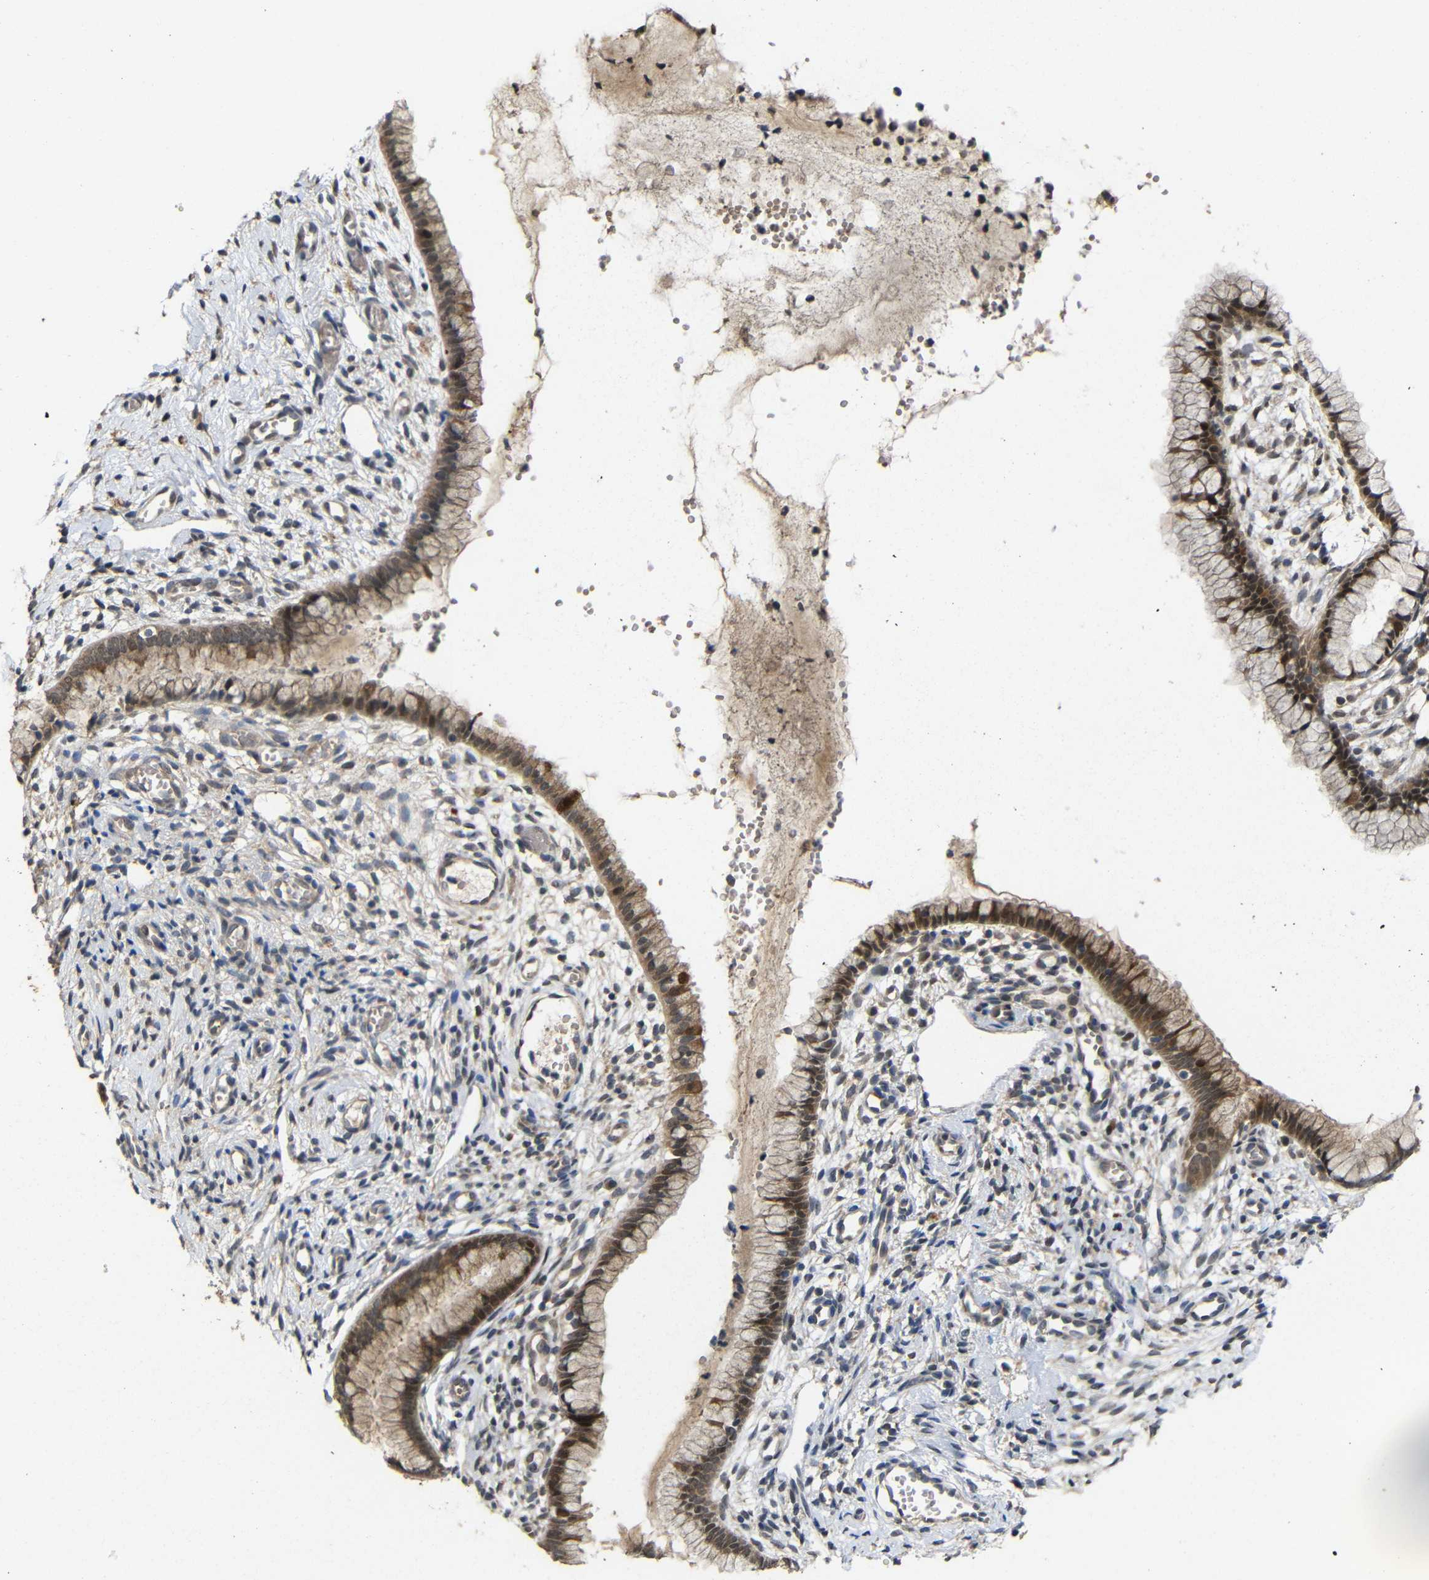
{"staining": {"intensity": "moderate", "quantity": "25%-75%", "location": "cytoplasmic/membranous"}, "tissue": "cervix", "cell_type": "Glandular cells", "image_type": "normal", "snomed": [{"axis": "morphology", "description": "Normal tissue, NOS"}, {"axis": "topography", "description": "Cervix"}], "caption": "Glandular cells reveal medium levels of moderate cytoplasmic/membranous positivity in about 25%-75% of cells in benign human cervix.", "gene": "ATG12", "patient": {"sex": "female", "age": 65}}